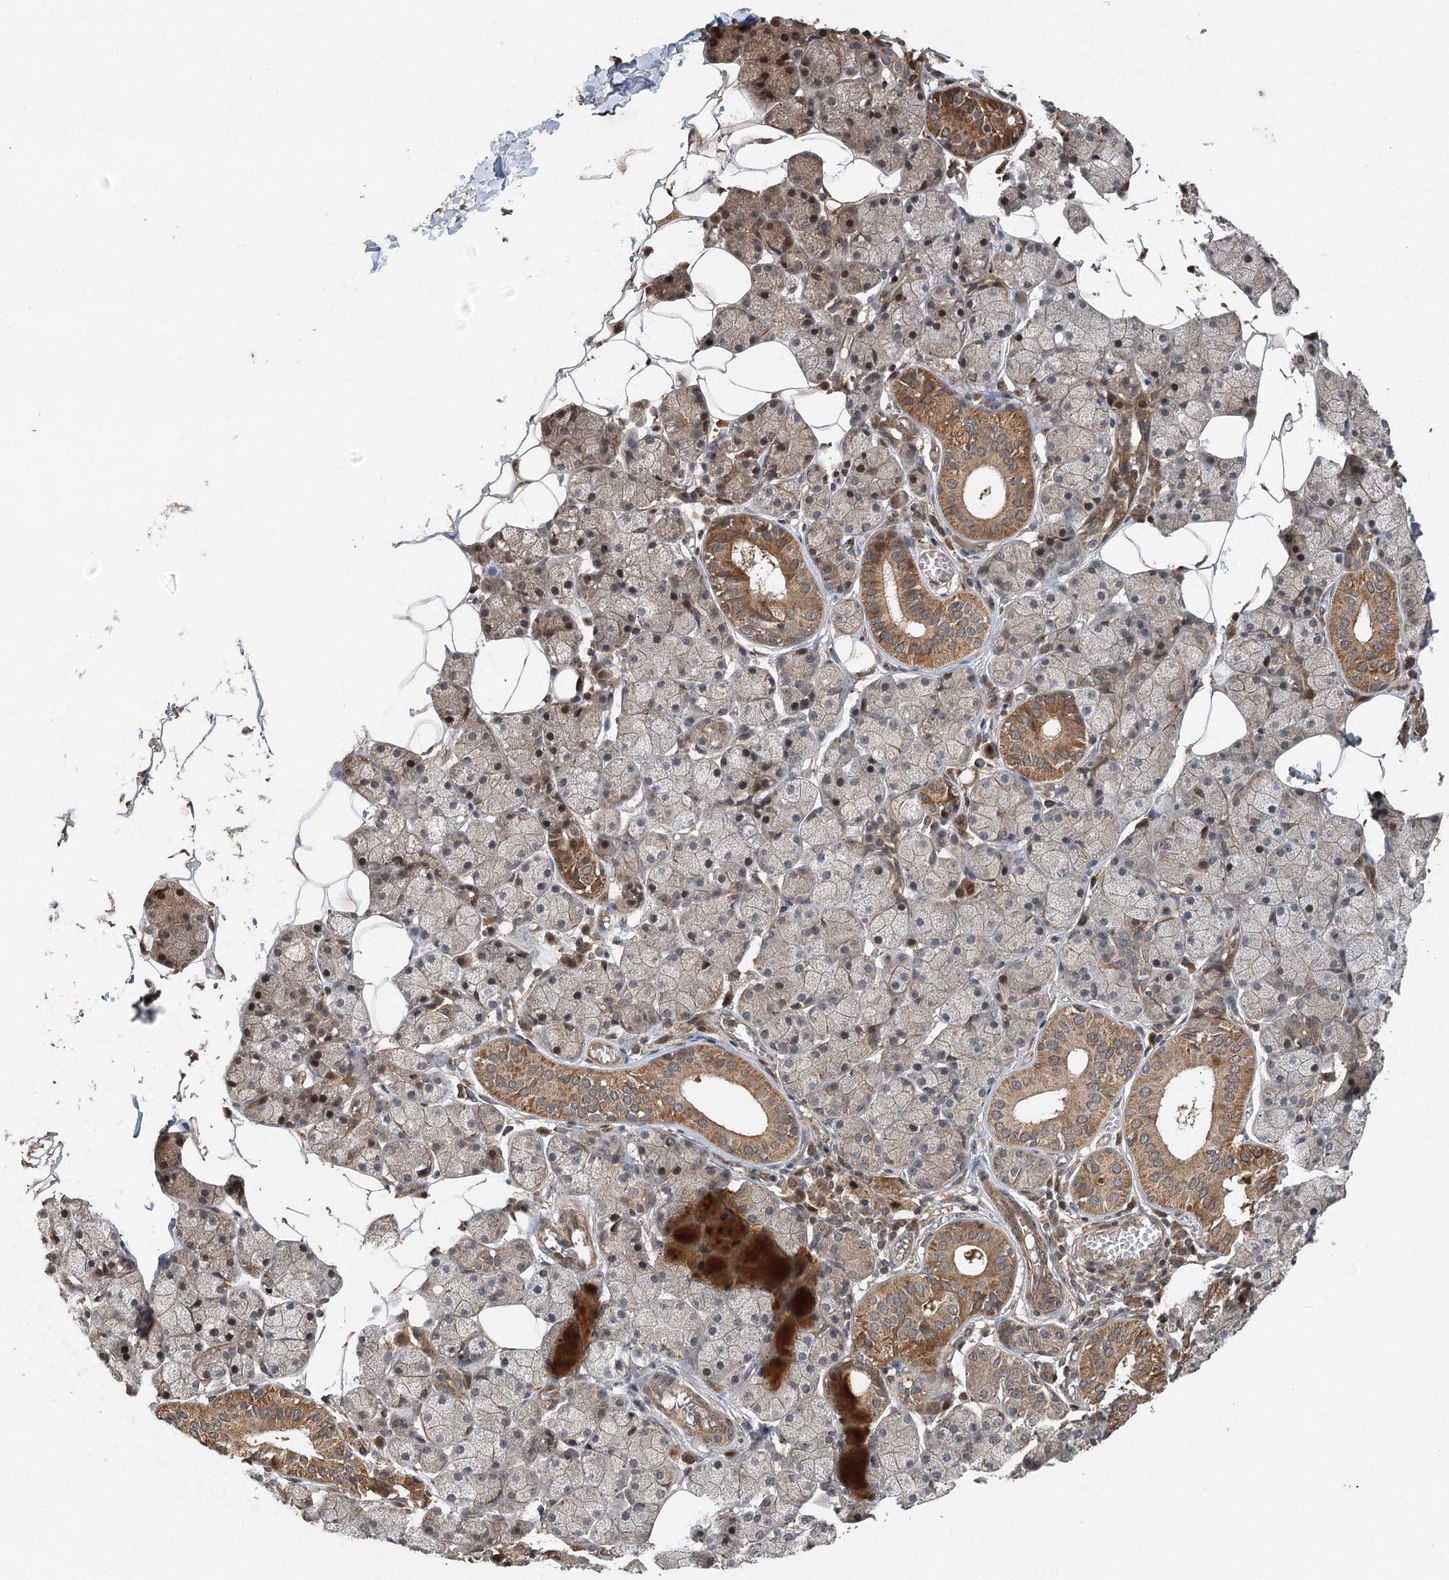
{"staining": {"intensity": "moderate", "quantity": "25%-75%", "location": "cytoplasmic/membranous,nuclear"}, "tissue": "salivary gland", "cell_type": "Glandular cells", "image_type": "normal", "snomed": [{"axis": "morphology", "description": "Normal tissue, NOS"}, {"axis": "topography", "description": "Salivary gland"}], "caption": "This micrograph displays IHC staining of benign salivary gland, with medium moderate cytoplasmic/membranous,nuclear positivity in about 25%-75% of glandular cells.", "gene": "INSIG2", "patient": {"sex": "female", "age": 33}}